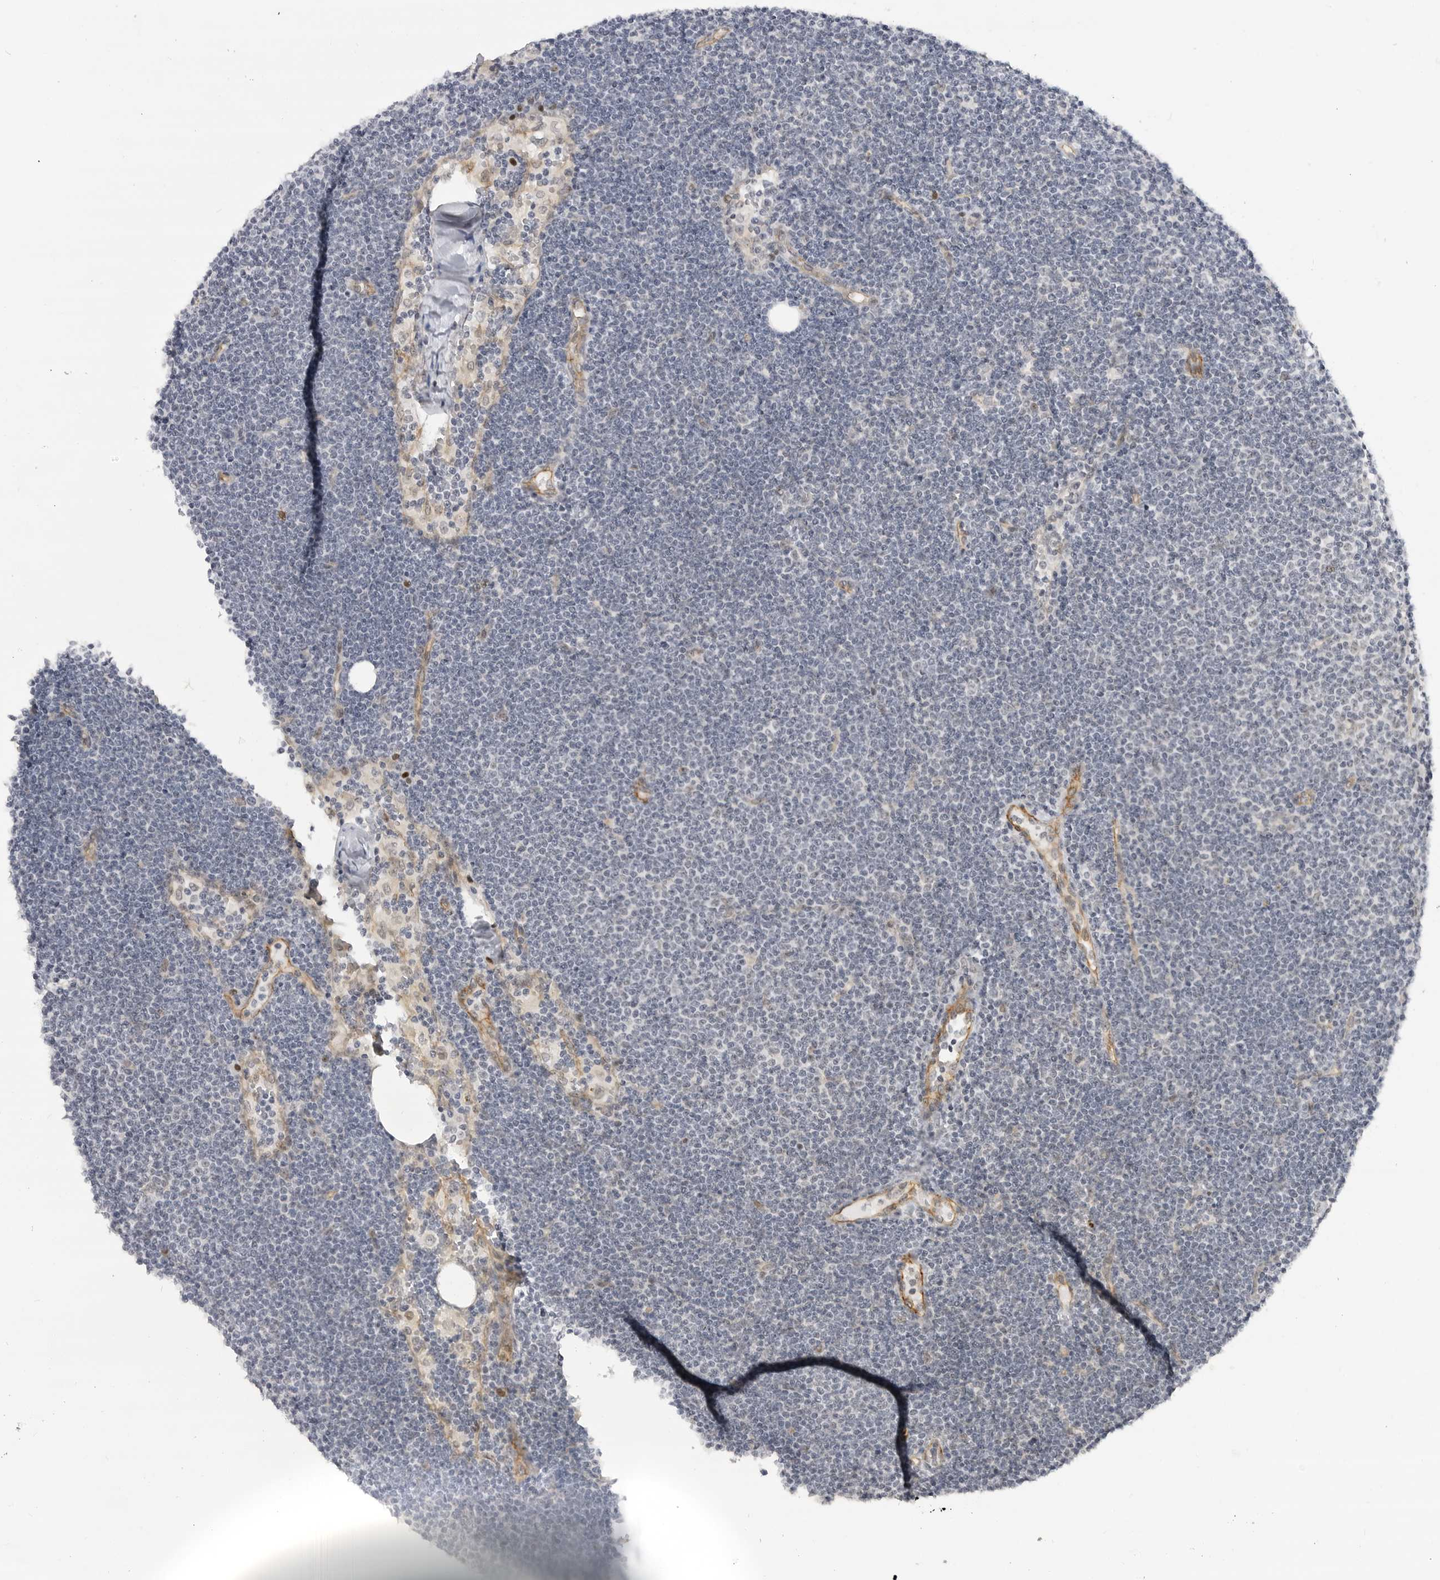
{"staining": {"intensity": "negative", "quantity": "none", "location": "none"}, "tissue": "lymphoma", "cell_type": "Tumor cells", "image_type": "cancer", "snomed": [{"axis": "morphology", "description": "Malignant lymphoma, non-Hodgkin's type, Low grade"}, {"axis": "topography", "description": "Lymph node"}], "caption": "IHC histopathology image of neoplastic tissue: human lymphoma stained with DAB (3,3'-diaminobenzidine) reveals no significant protein staining in tumor cells.", "gene": "CEP295NL", "patient": {"sex": "female", "age": 53}}